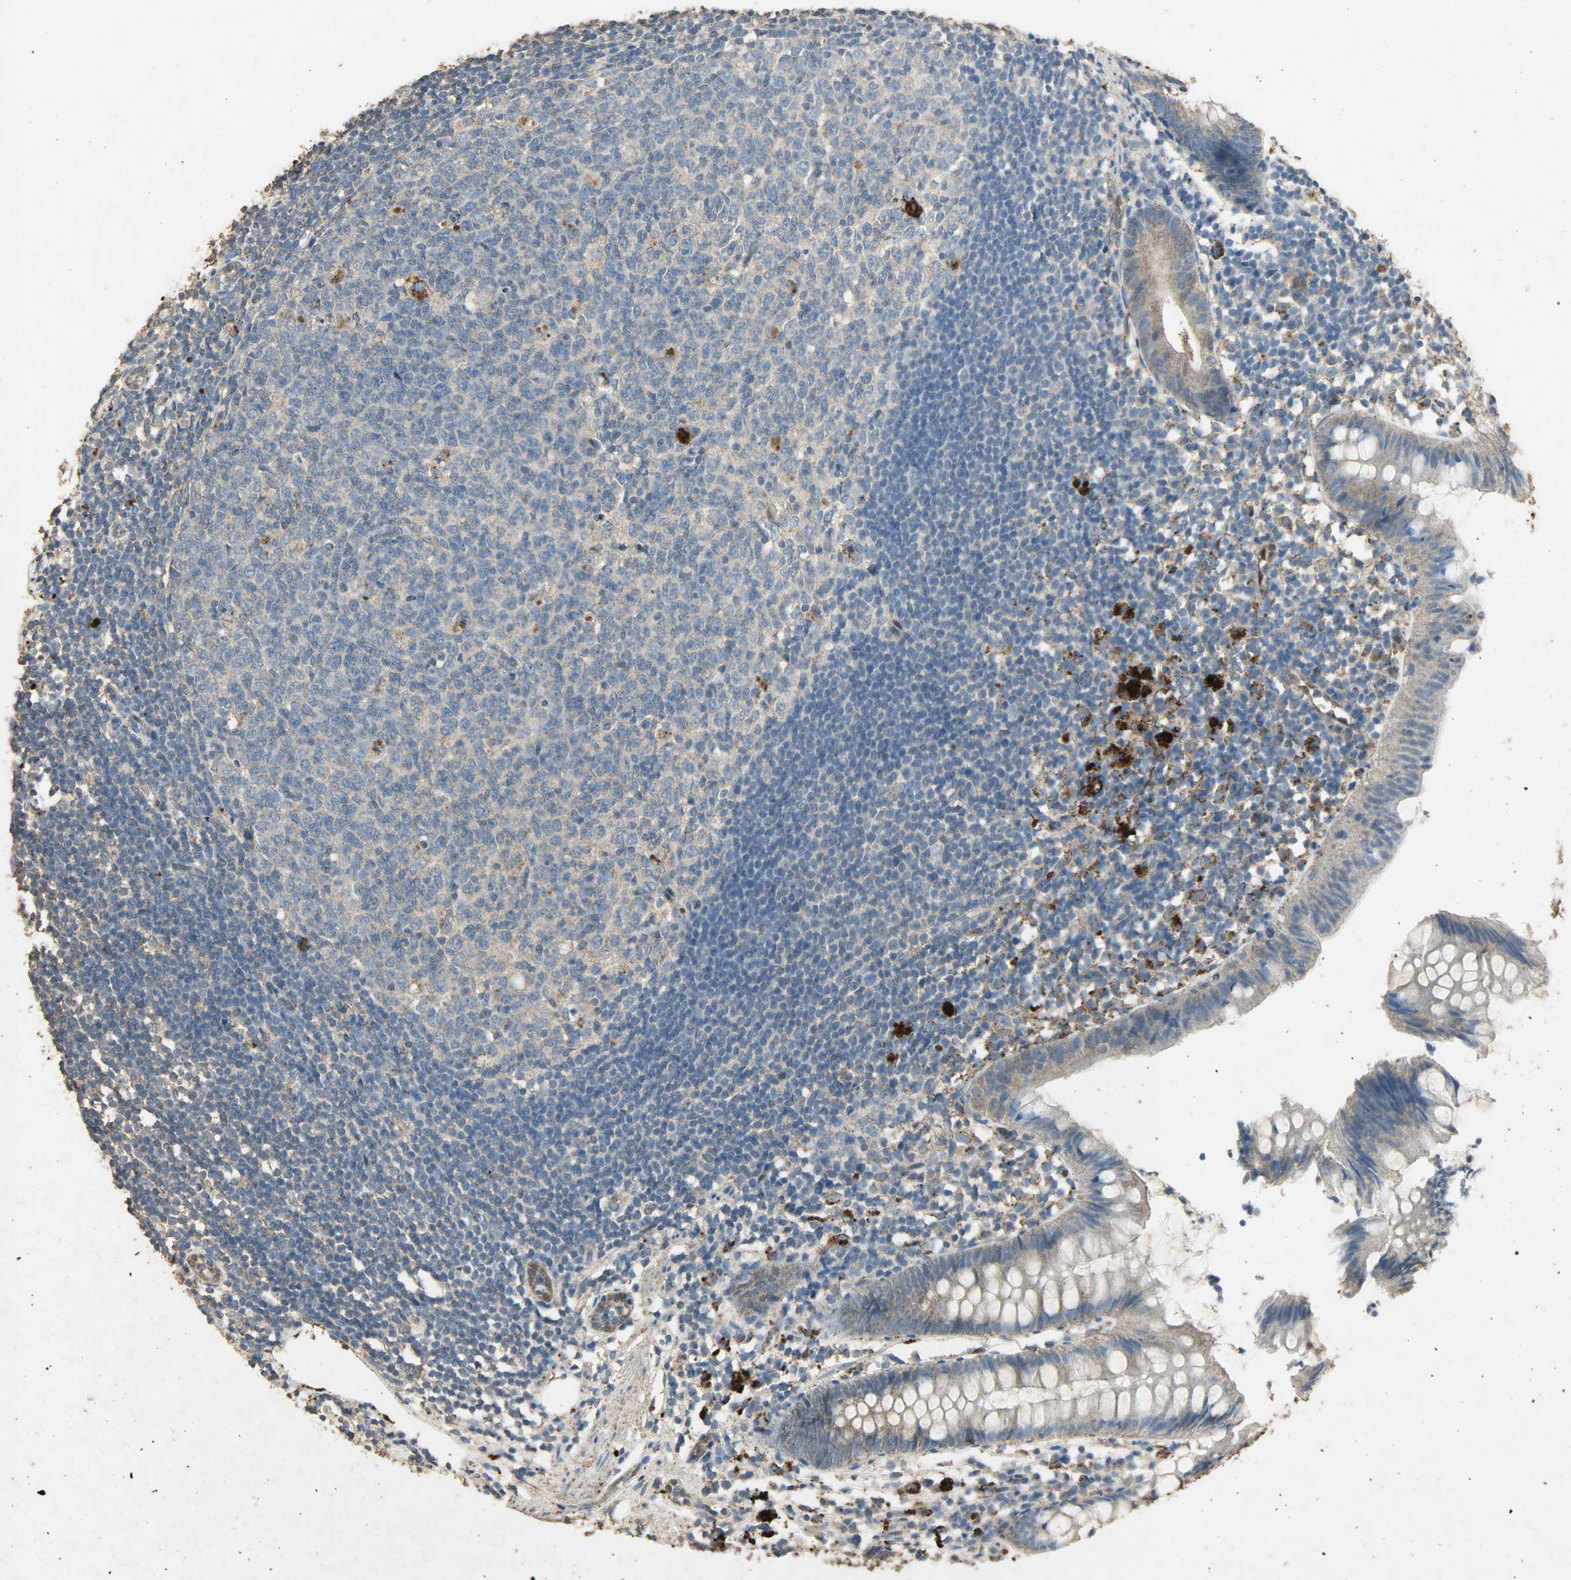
{"staining": {"intensity": "weak", "quantity": "25%-75%", "location": "cytoplasmic/membranous"}, "tissue": "appendix", "cell_type": "Glandular cells", "image_type": "normal", "snomed": [{"axis": "morphology", "description": "Normal tissue, NOS"}, {"axis": "topography", "description": "Appendix"}], "caption": "An image showing weak cytoplasmic/membranous positivity in approximately 25%-75% of glandular cells in unremarkable appendix, as visualized by brown immunohistochemical staining.", "gene": "ASB9", "patient": {"sex": "male", "age": 38}}